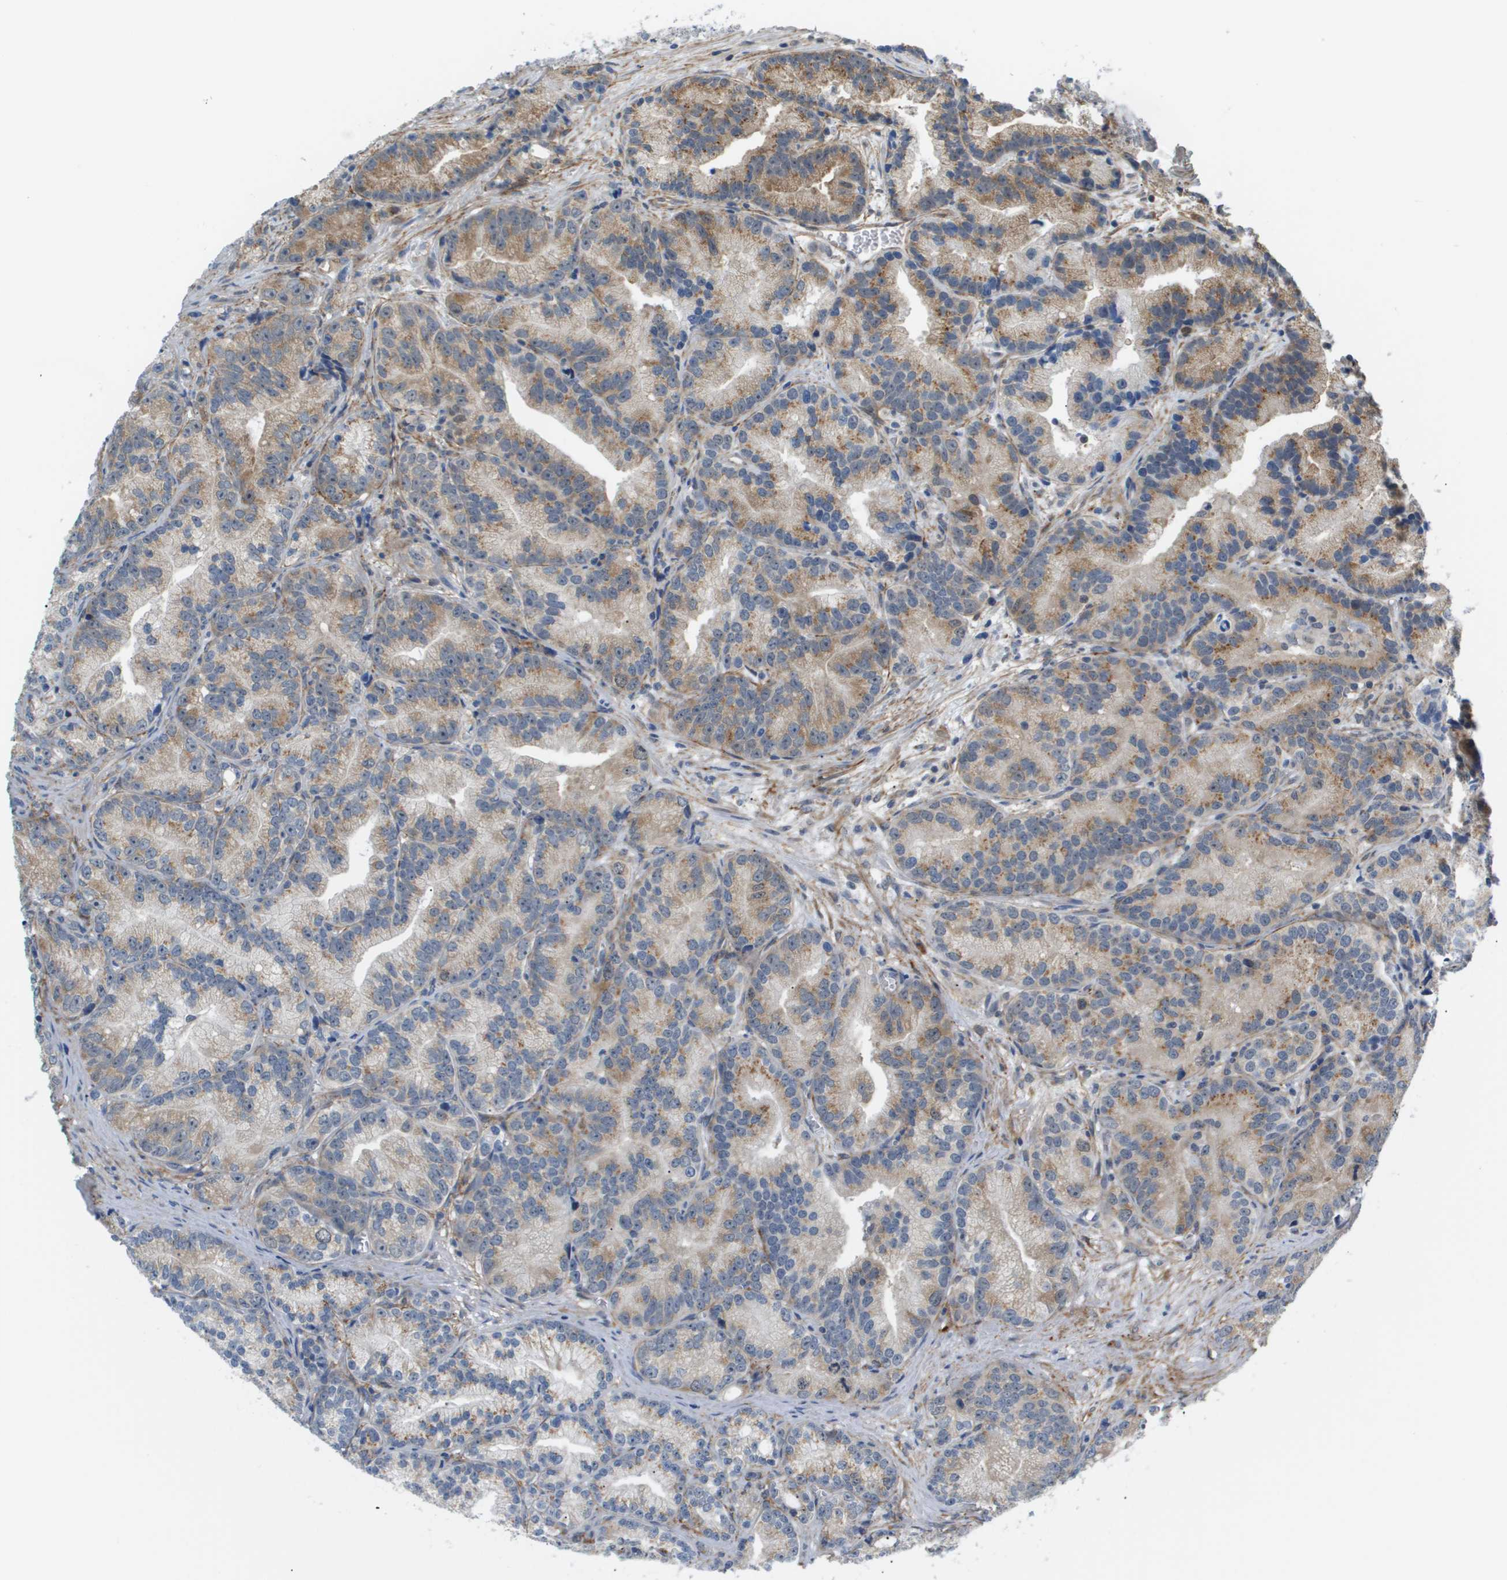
{"staining": {"intensity": "moderate", "quantity": ">75%", "location": "cytoplasmic/membranous"}, "tissue": "prostate cancer", "cell_type": "Tumor cells", "image_type": "cancer", "snomed": [{"axis": "morphology", "description": "Adenocarcinoma, Low grade"}, {"axis": "topography", "description": "Prostate"}], "caption": "Prostate low-grade adenocarcinoma was stained to show a protein in brown. There is medium levels of moderate cytoplasmic/membranous positivity in approximately >75% of tumor cells.", "gene": "OTUD5", "patient": {"sex": "male", "age": 89}}